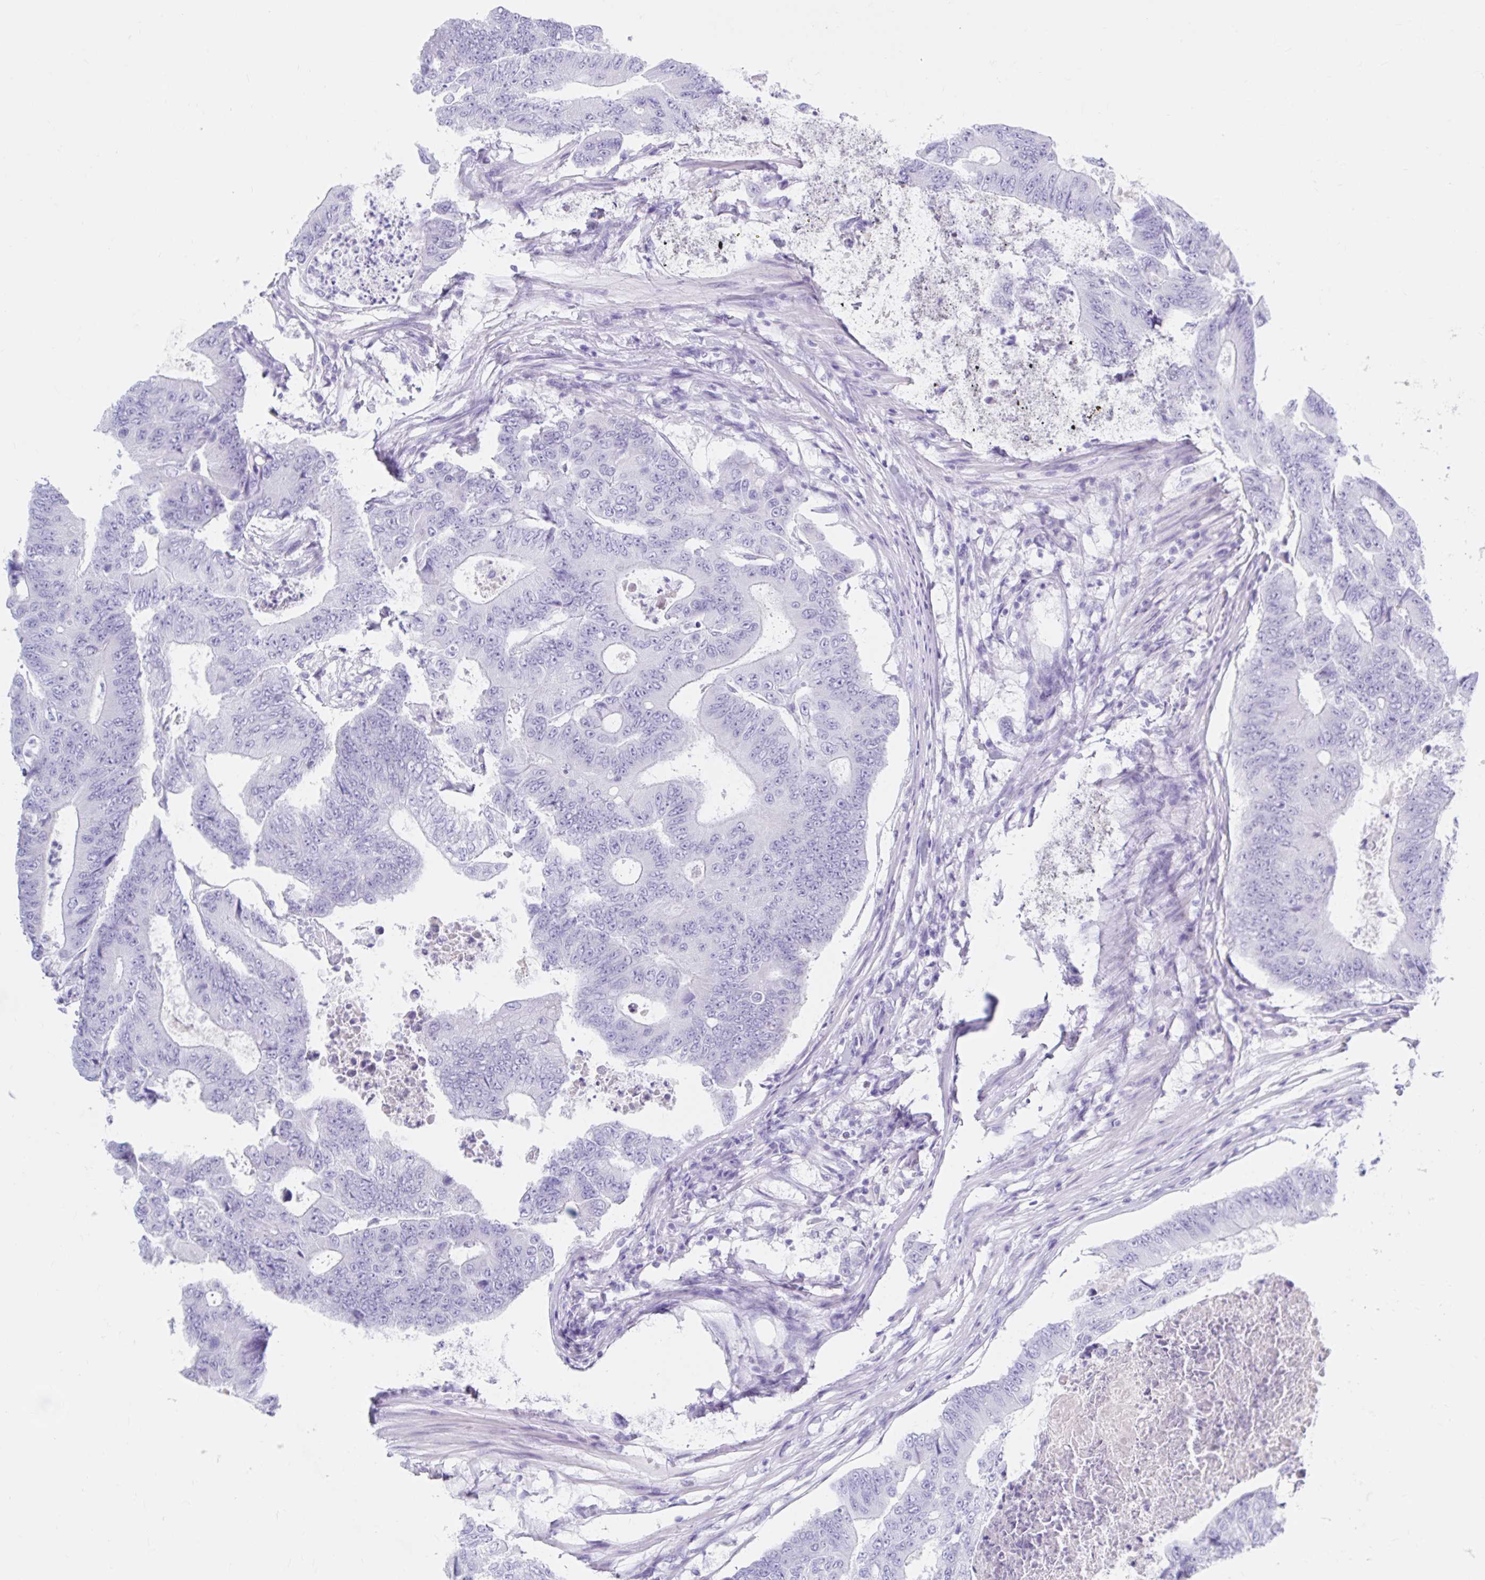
{"staining": {"intensity": "negative", "quantity": "none", "location": "none"}, "tissue": "colorectal cancer", "cell_type": "Tumor cells", "image_type": "cancer", "snomed": [{"axis": "morphology", "description": "Adenocarcinoma, NOS"}, {"axis": "topography", "description": "Colon"}], "caption": "DAB immunohistochemical staining of colorectal adenocarcinoma shows no significant staining in tumor cells. (Brightfield microscopy of DAB IHC at high magnification).", "gene": "DPEP3", "patient": {"sex": "female", "age": 48}}